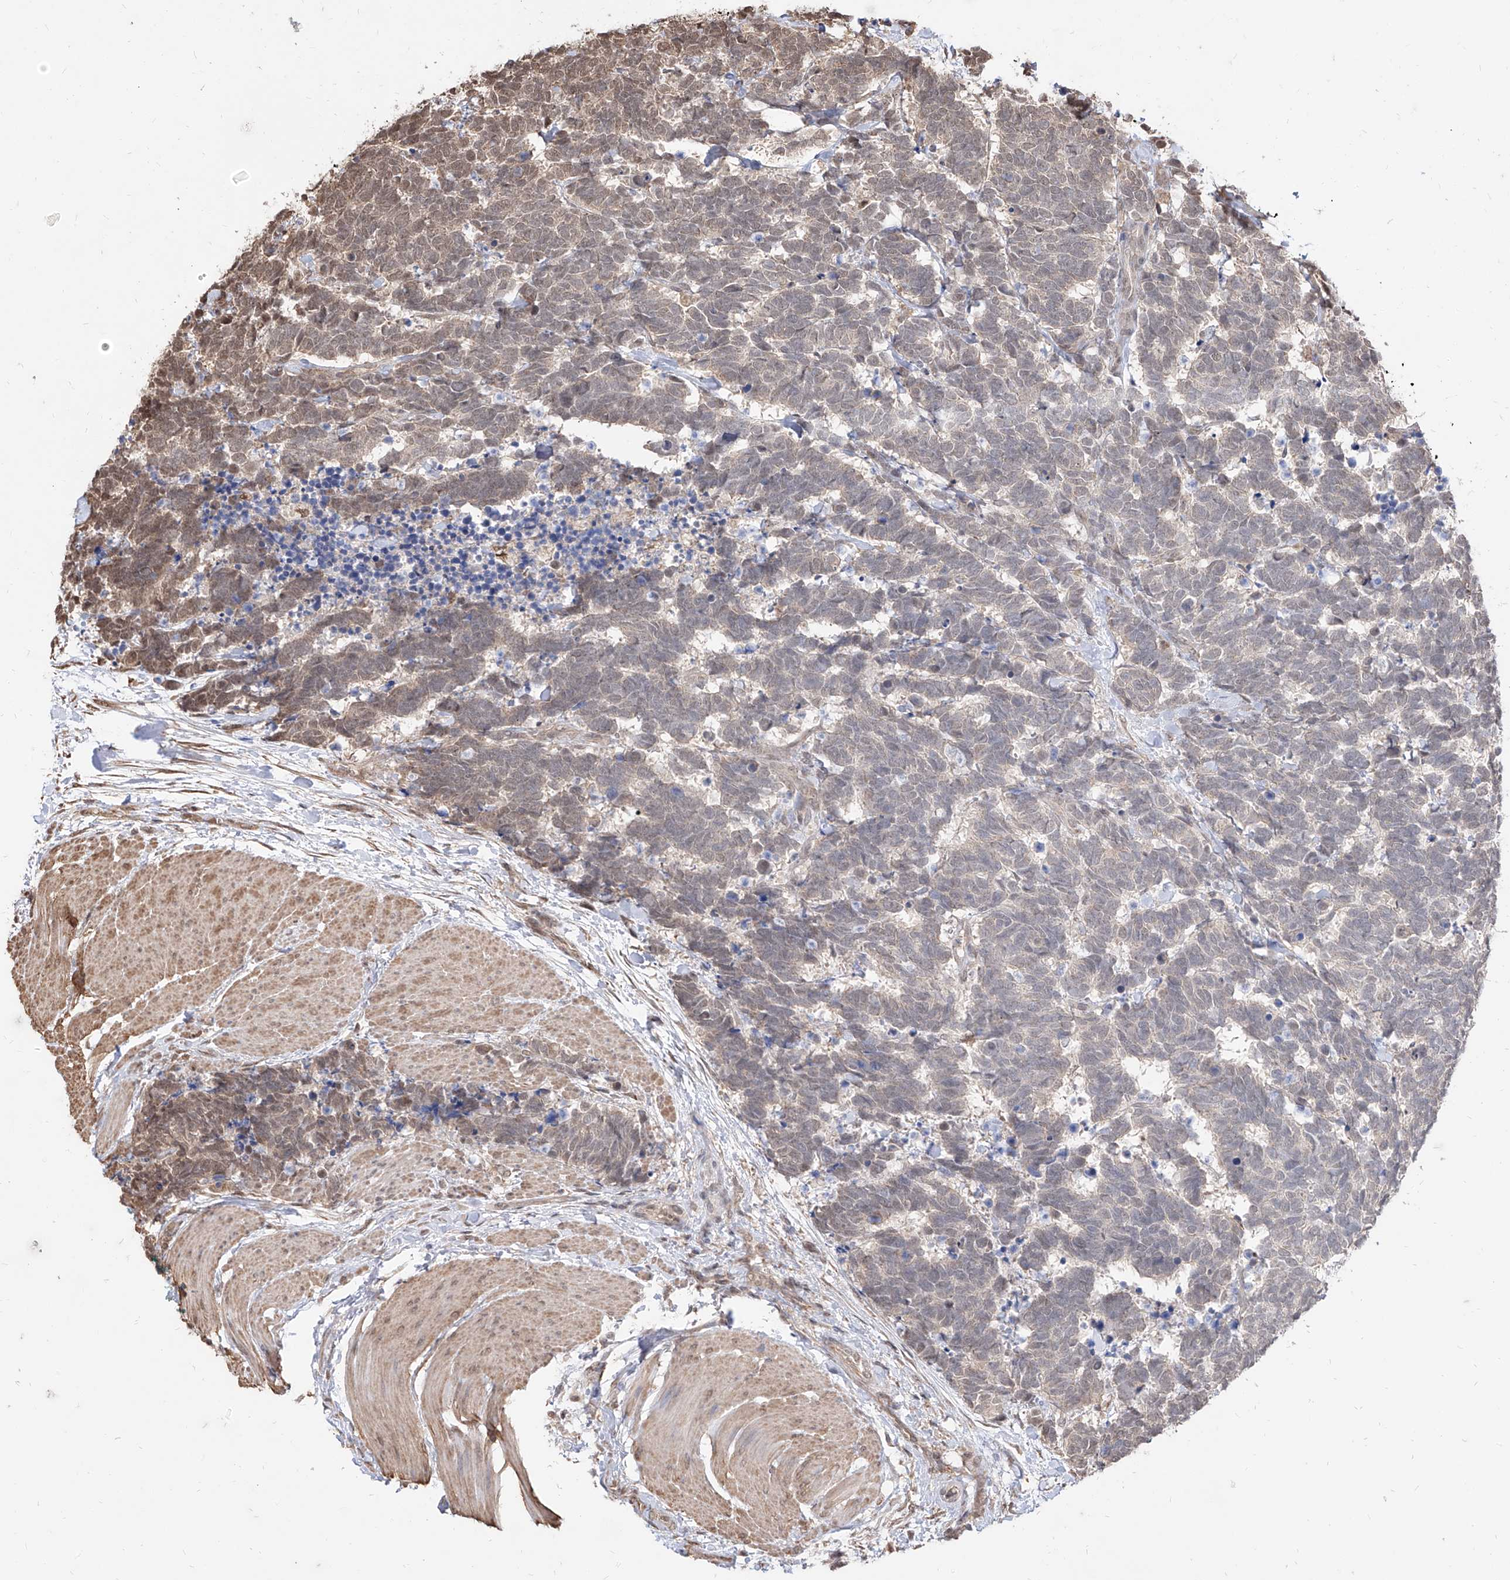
{"staining": {"intensity": "weak", "quantity": "<25%", "location": "cytoplasmic/membranous"}, "tissue": "carcinoid", "cell_type": "Tumor cells", "image_type": "cancer", "snomed": [{"axis": "morphology", "description": "Carcinoma, NOS"}, {"axis": "morphology", "description": "Carcinoid, malignant, NOS"}, {"axis": "topography", "description": "Urinary bladder"}], "caption": "DAB (3,3'-diaminobenzidine) immunohistochemical staining of carcinoid (malignant) displays no significant staining in tumor cells. (DAB (3,3'-diaminobenzidine) IHC visualized using brightfield microscopy, high magnification).", "gene": "C8orf82", "patient": {"sex": "male", "age": 57}}